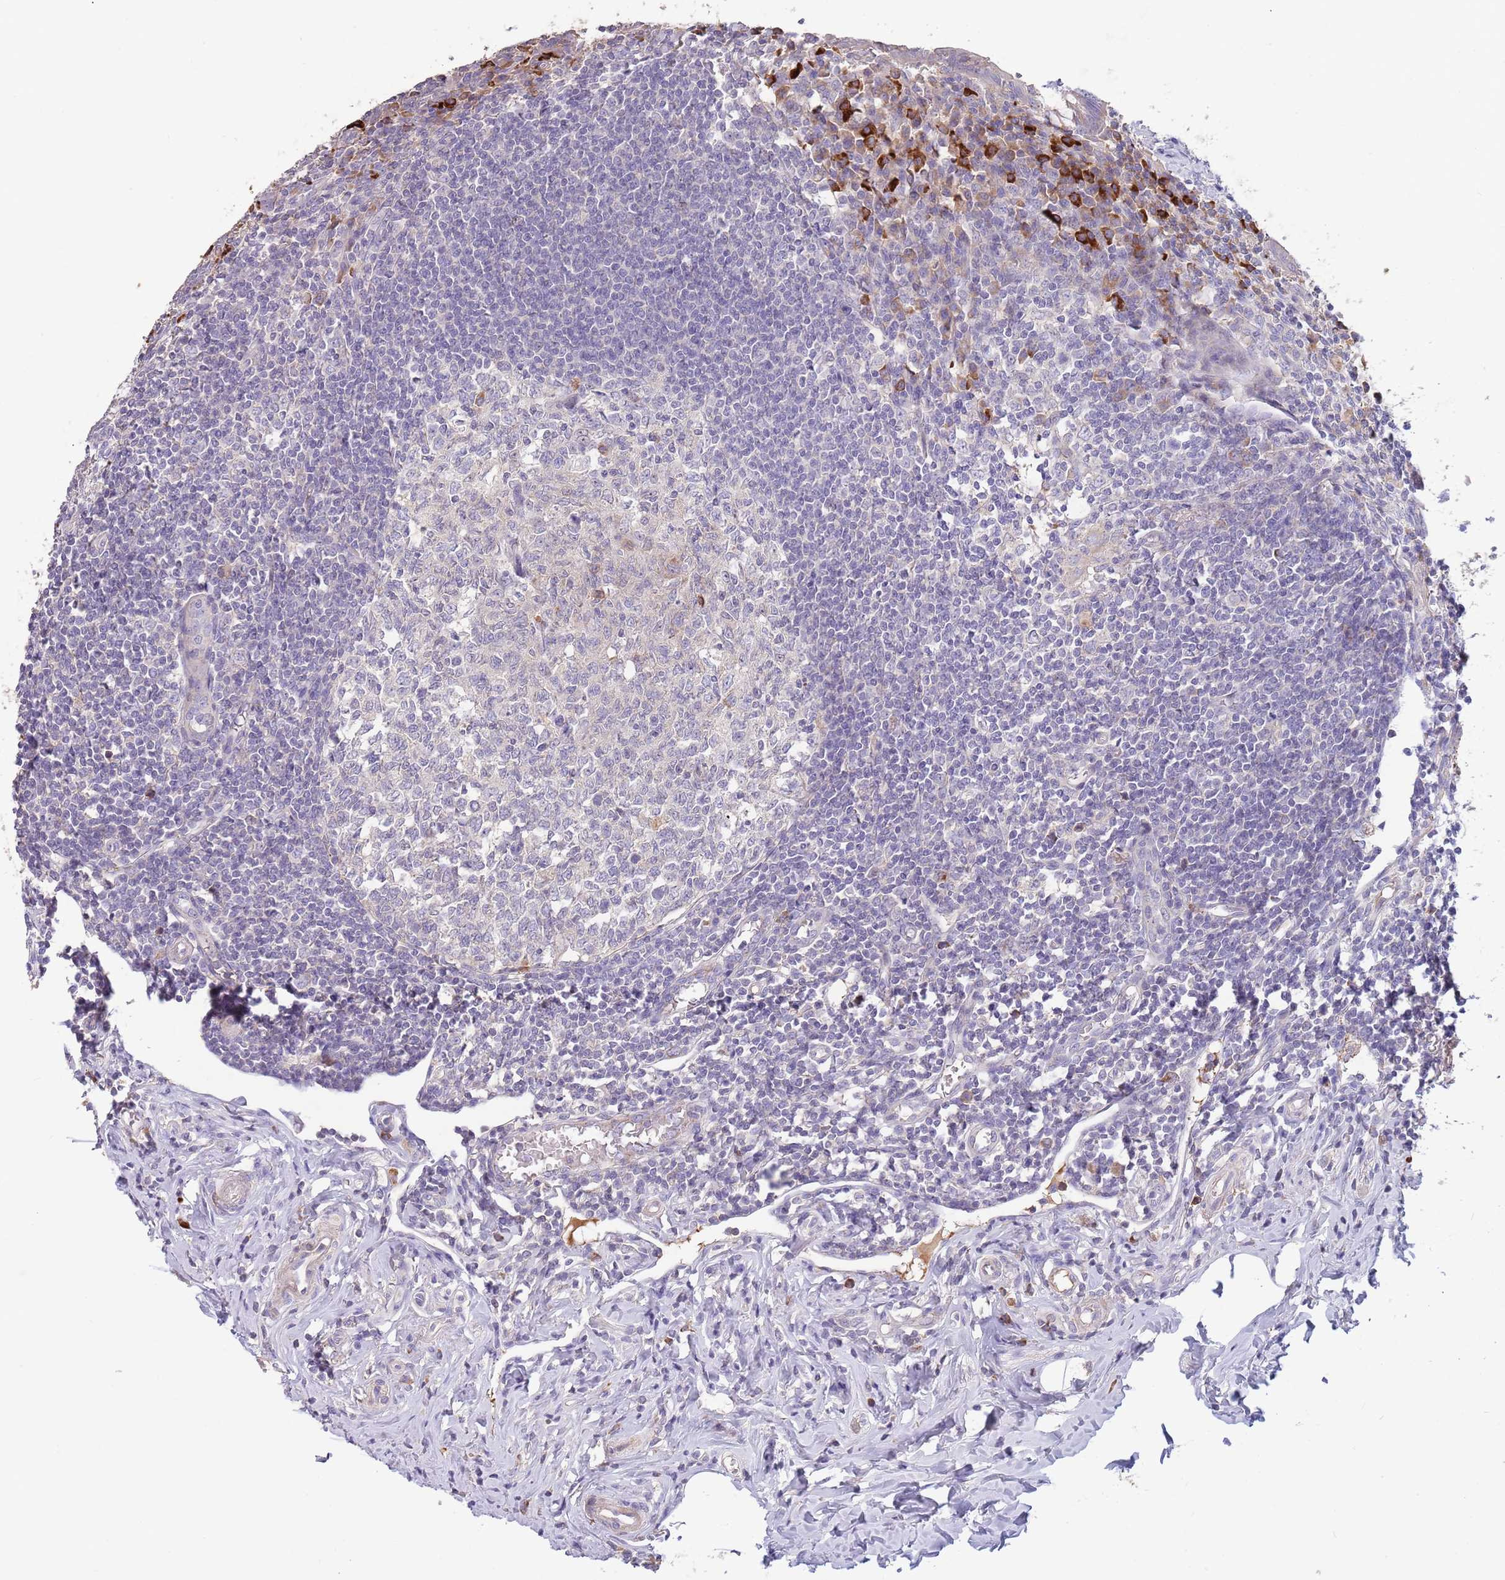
{"staining": {"intensity": "moderate", "quantity": "<25%", "location": "cytoplasmic/membranous"}, "tissue": "appendix", "cell_type": "Glandular cells", "image_type": "normal", "snomed": [{"axis": "morphology", "description": "Normal tissue, NOS"}, {"axis": "topography", "description": "Appendix"}], "caption": "High-magnification brightfield microscopy of benign appendix stained with DAB (3,3'-diaminobenzidine) (brown) and counterstained with hematoxylin (blue). glandular cells exhibit moderate cytoplasmic/membranous positivity is identified in about<25% of cells. Immunohistochemistry (ihc) stains the protein of interest in brown and the nuclei are stained blue.", "gene": "SUSD1", "patient": {"sex": "female", "age": 33}}